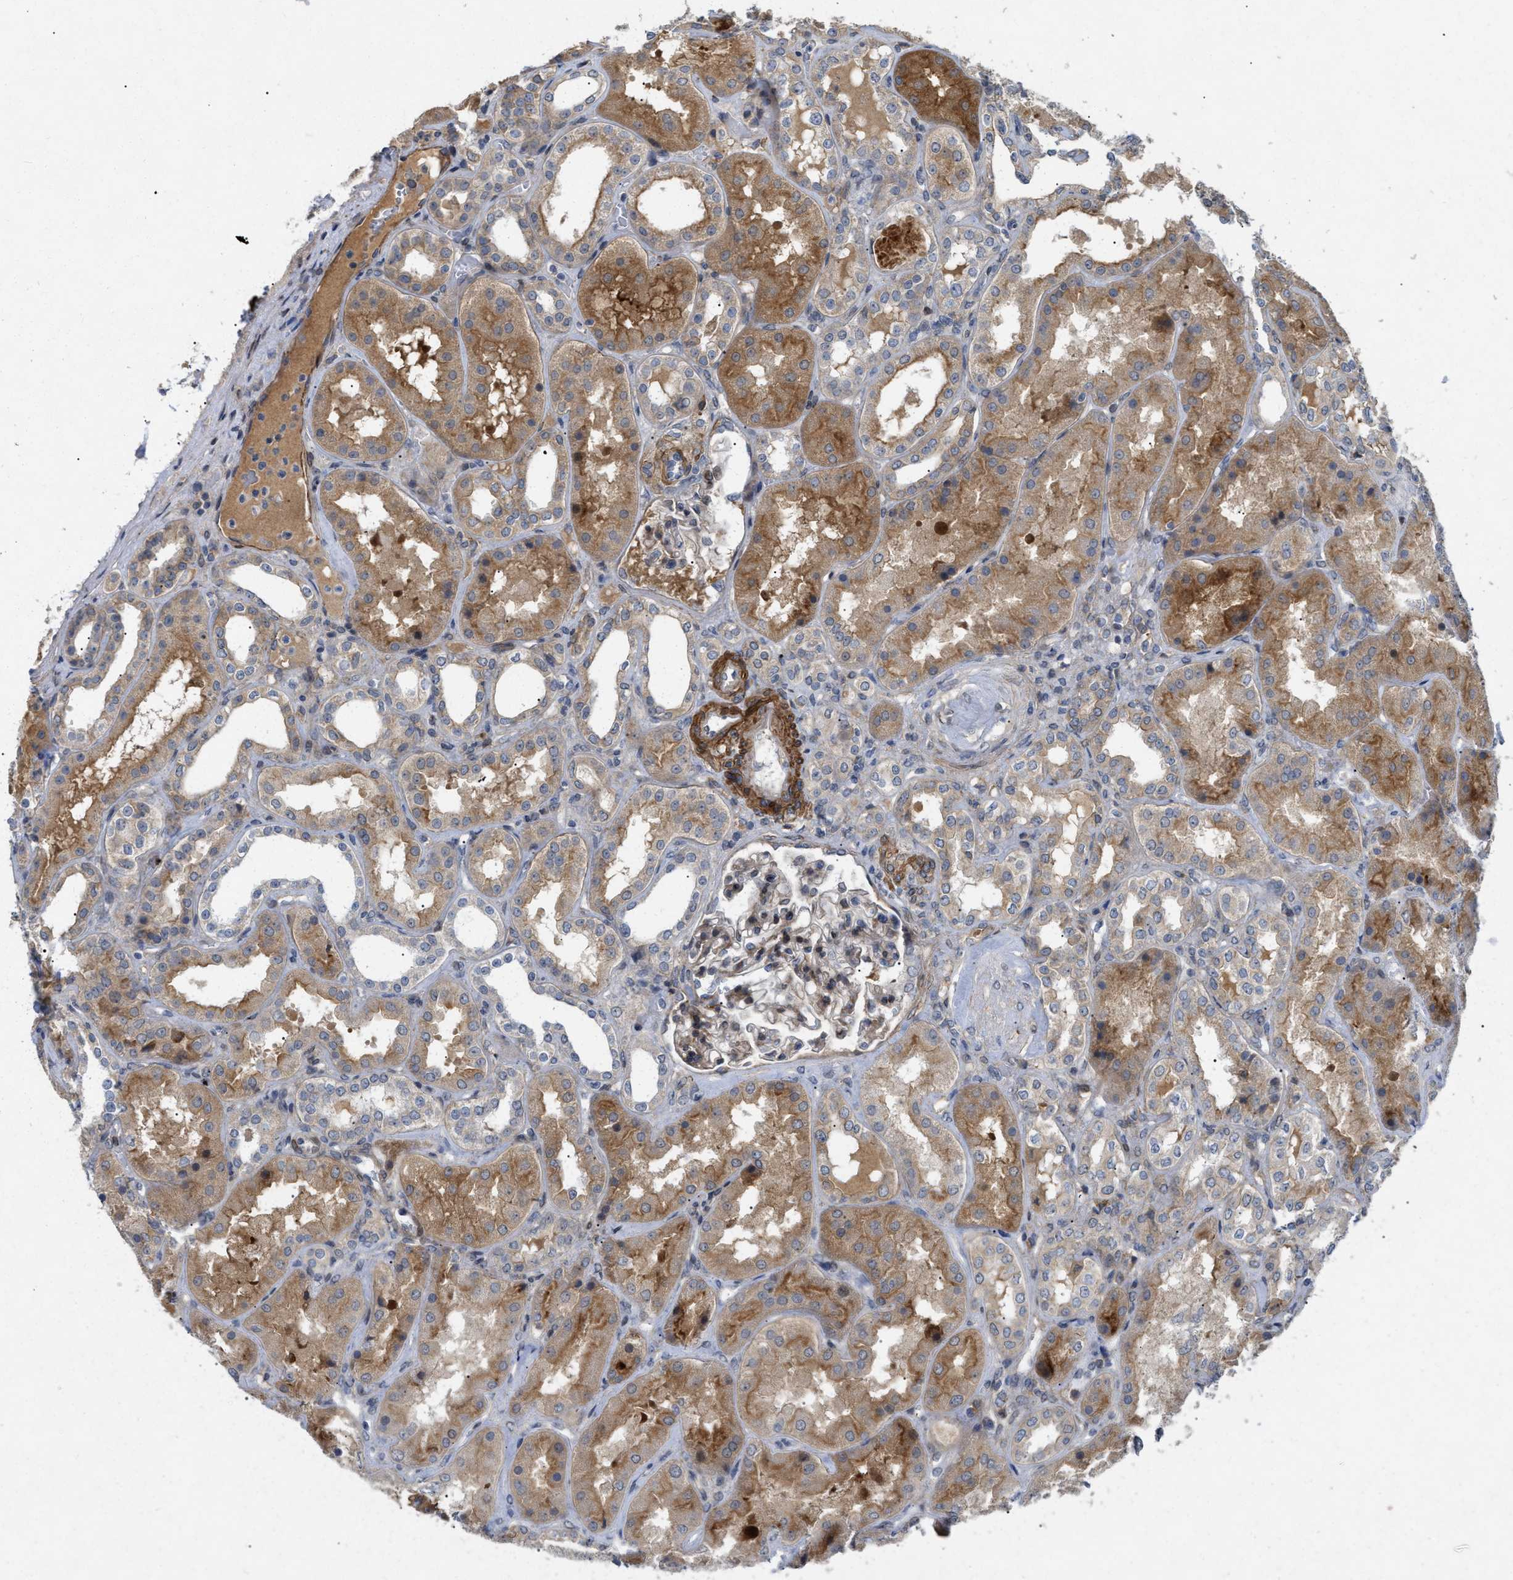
{"staining": {"intensity": "weak", "quantity": ">75%", "location": "cytoplasmic/membranous"}, "tissue": "kidney", "cell_type": "Cells in glomeruli", "image_type": "normal", "snomed": [{"axis": "morphology", "description": "Normal tissue, NOS"}, {"axis": "topography", "description": "Kidney"}], "caption": "Immunohistochemical staining of normal human kidney reveals weak cytoplasmic/membranous protein expression in about >75% of cells in glomeruli. (DAB (3,3'-diaminobenzidine) IHC with brightfield microscopy, high magnification).", "gene": "ST6GALNAC6", "patient": {"sex": "female", "age": 56}}